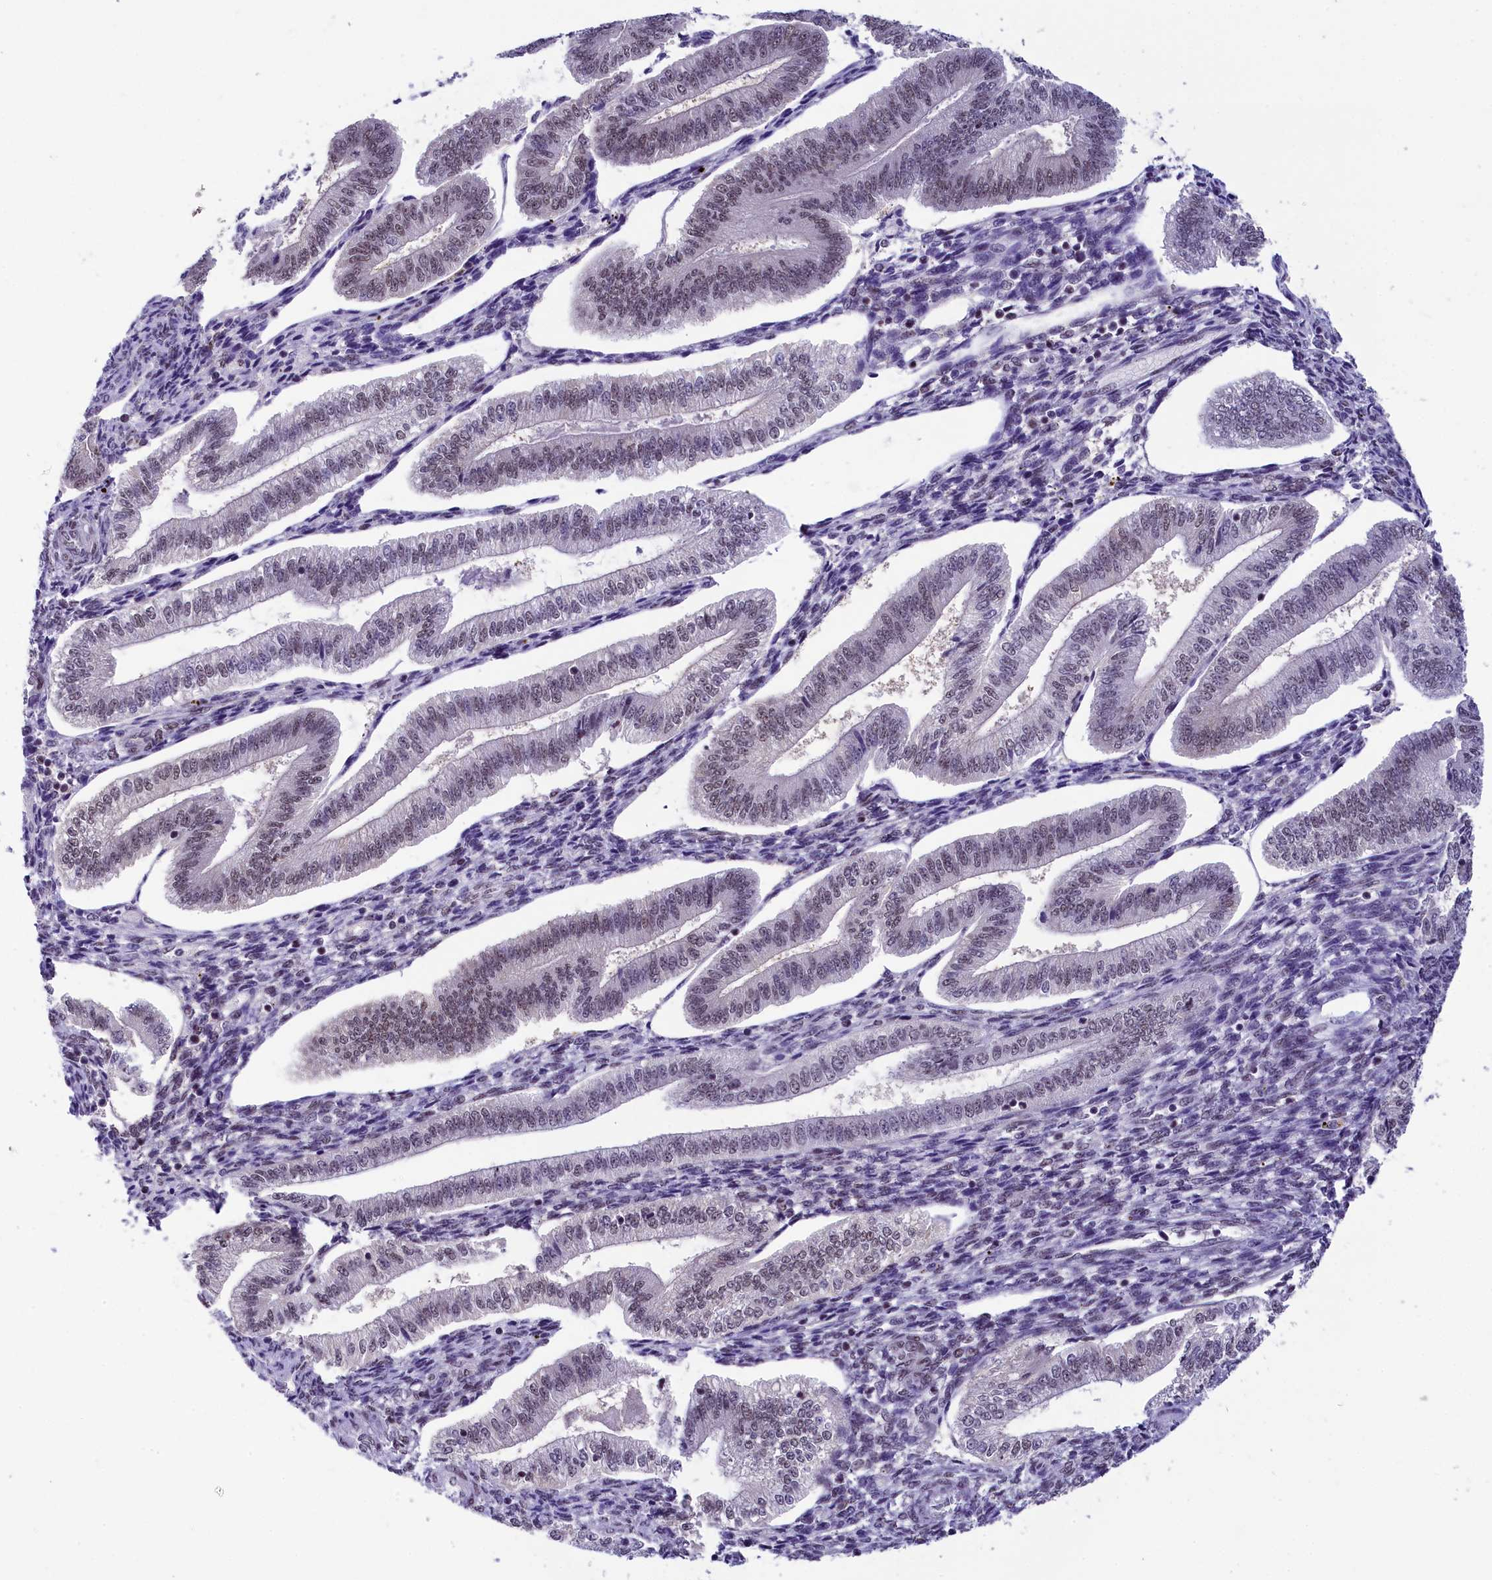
{"staining": {"intensity": "weak", "quantity": "<25%", "location": "nuclear"}, "tissue": "endometrium", "cell_type": "Cells in endometrial stroma", "image_type": "normal", "snomed": [{"axis": "morphology", "description": "Normal tissue, NOS"}, {"axis": "topography", "description": "Endometrium"}], "caption": "IHC of benign endometrium shows no positivity in cells in endometrial stroma. (DAB (3,3'-diaminobenzidine) immunohistochemistry (IHC) visualized using brightfield microscopy, high magnification).", "gene": "ZC3H4", "patient": {"sex": "female", "age": 34}}